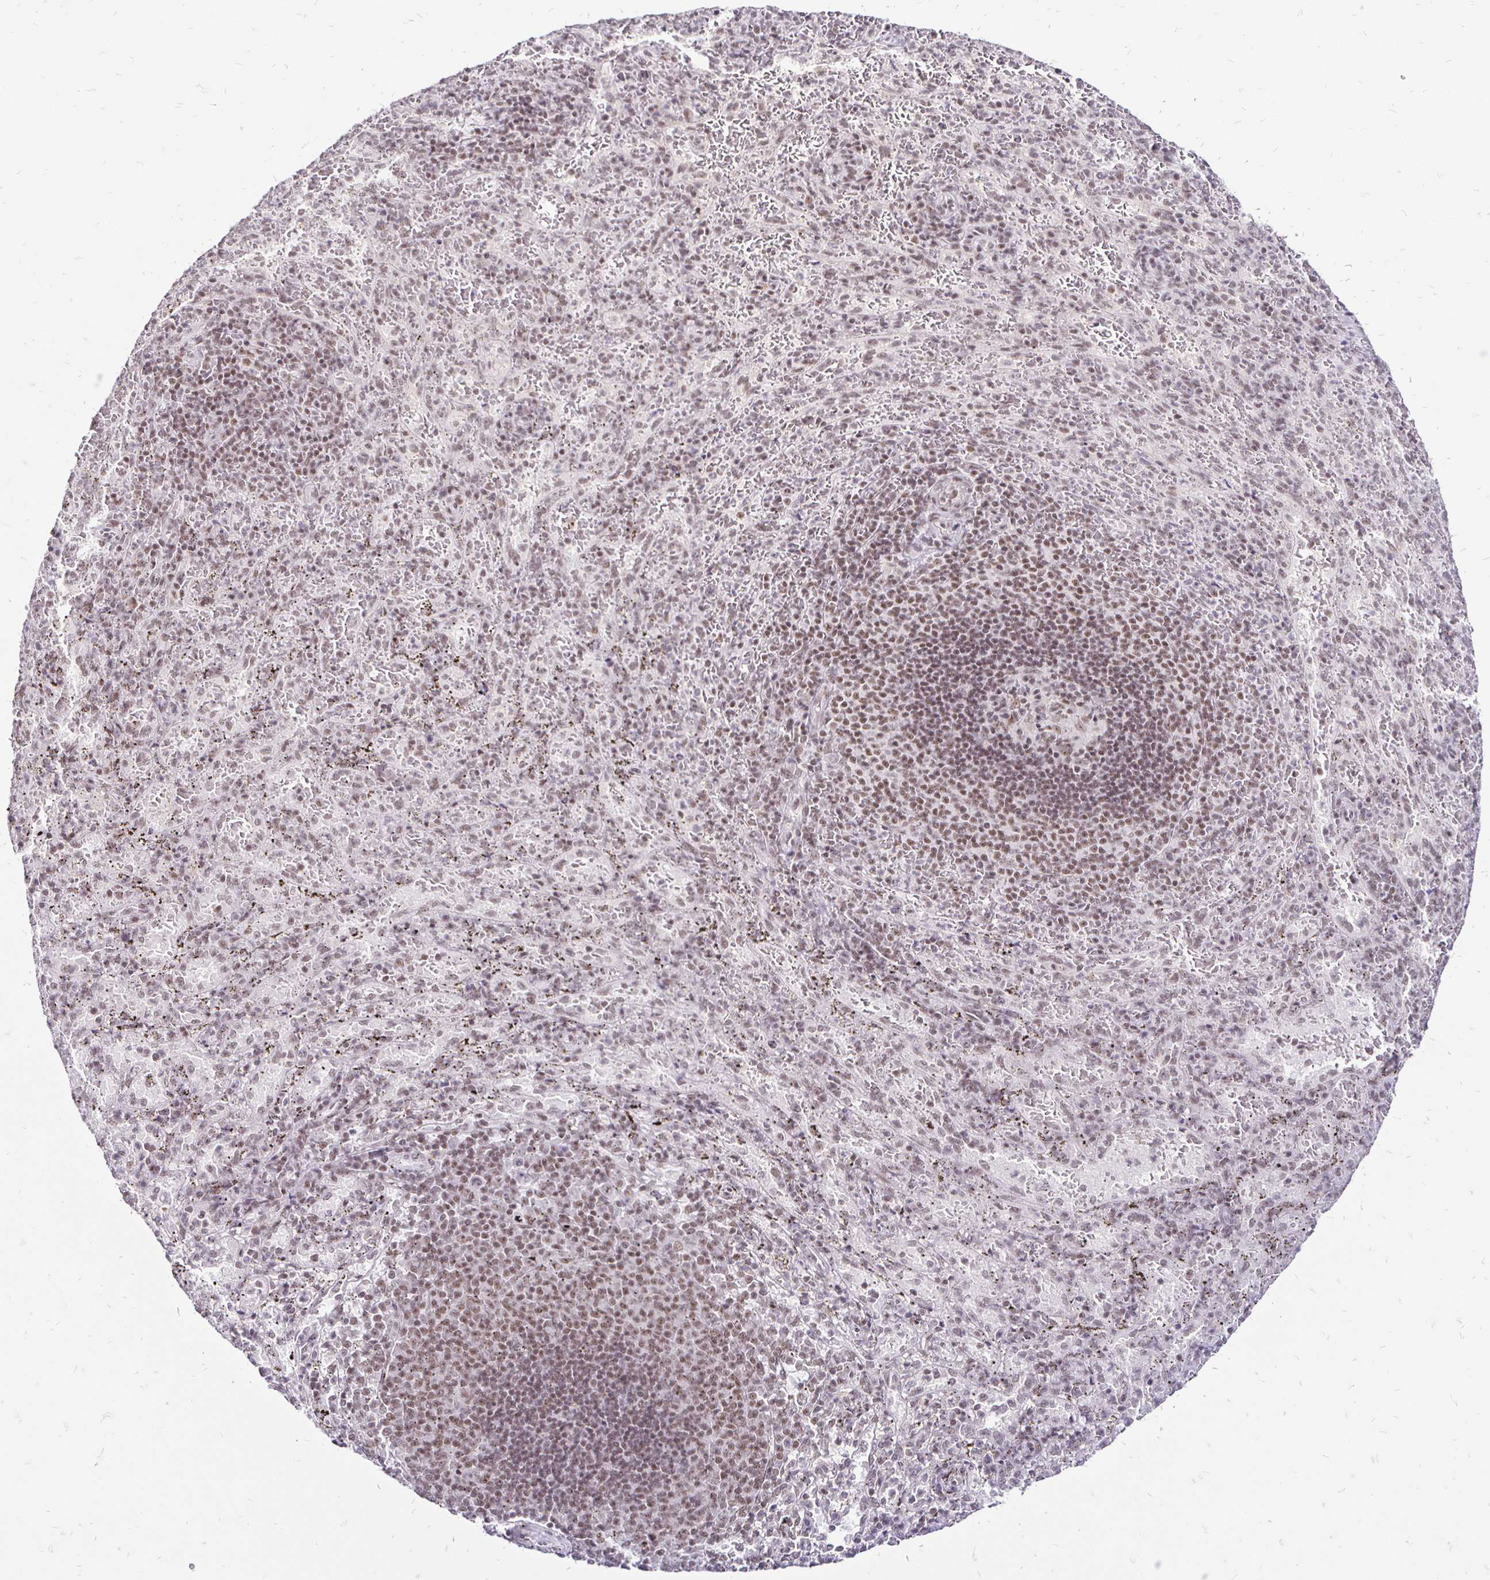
{"staining": {"intensity": "weak", "quantity": ">75%", "location": "nuclear"}, "tissue": "spleen", "cell_type": "Cells in red pulp", "image_type": "normal", "snomed": [{"axis": "morphology", "description": "Normal tissue, NOS"}, {"axis": "topography", "description": "Spleen"}], "caption": "Immunohistochemistry staining of benign spleen, which displays low levels of weak nuclear expression in about >75% of cells in red pulp indicating weak nuclear protein expression. The staining was performed using DAB (brown) for protein detection and nuclei were counterstained in hematoxylin (blue).", "gene": "SIN3A", "patient": {"sex": "male", "age": 57}}